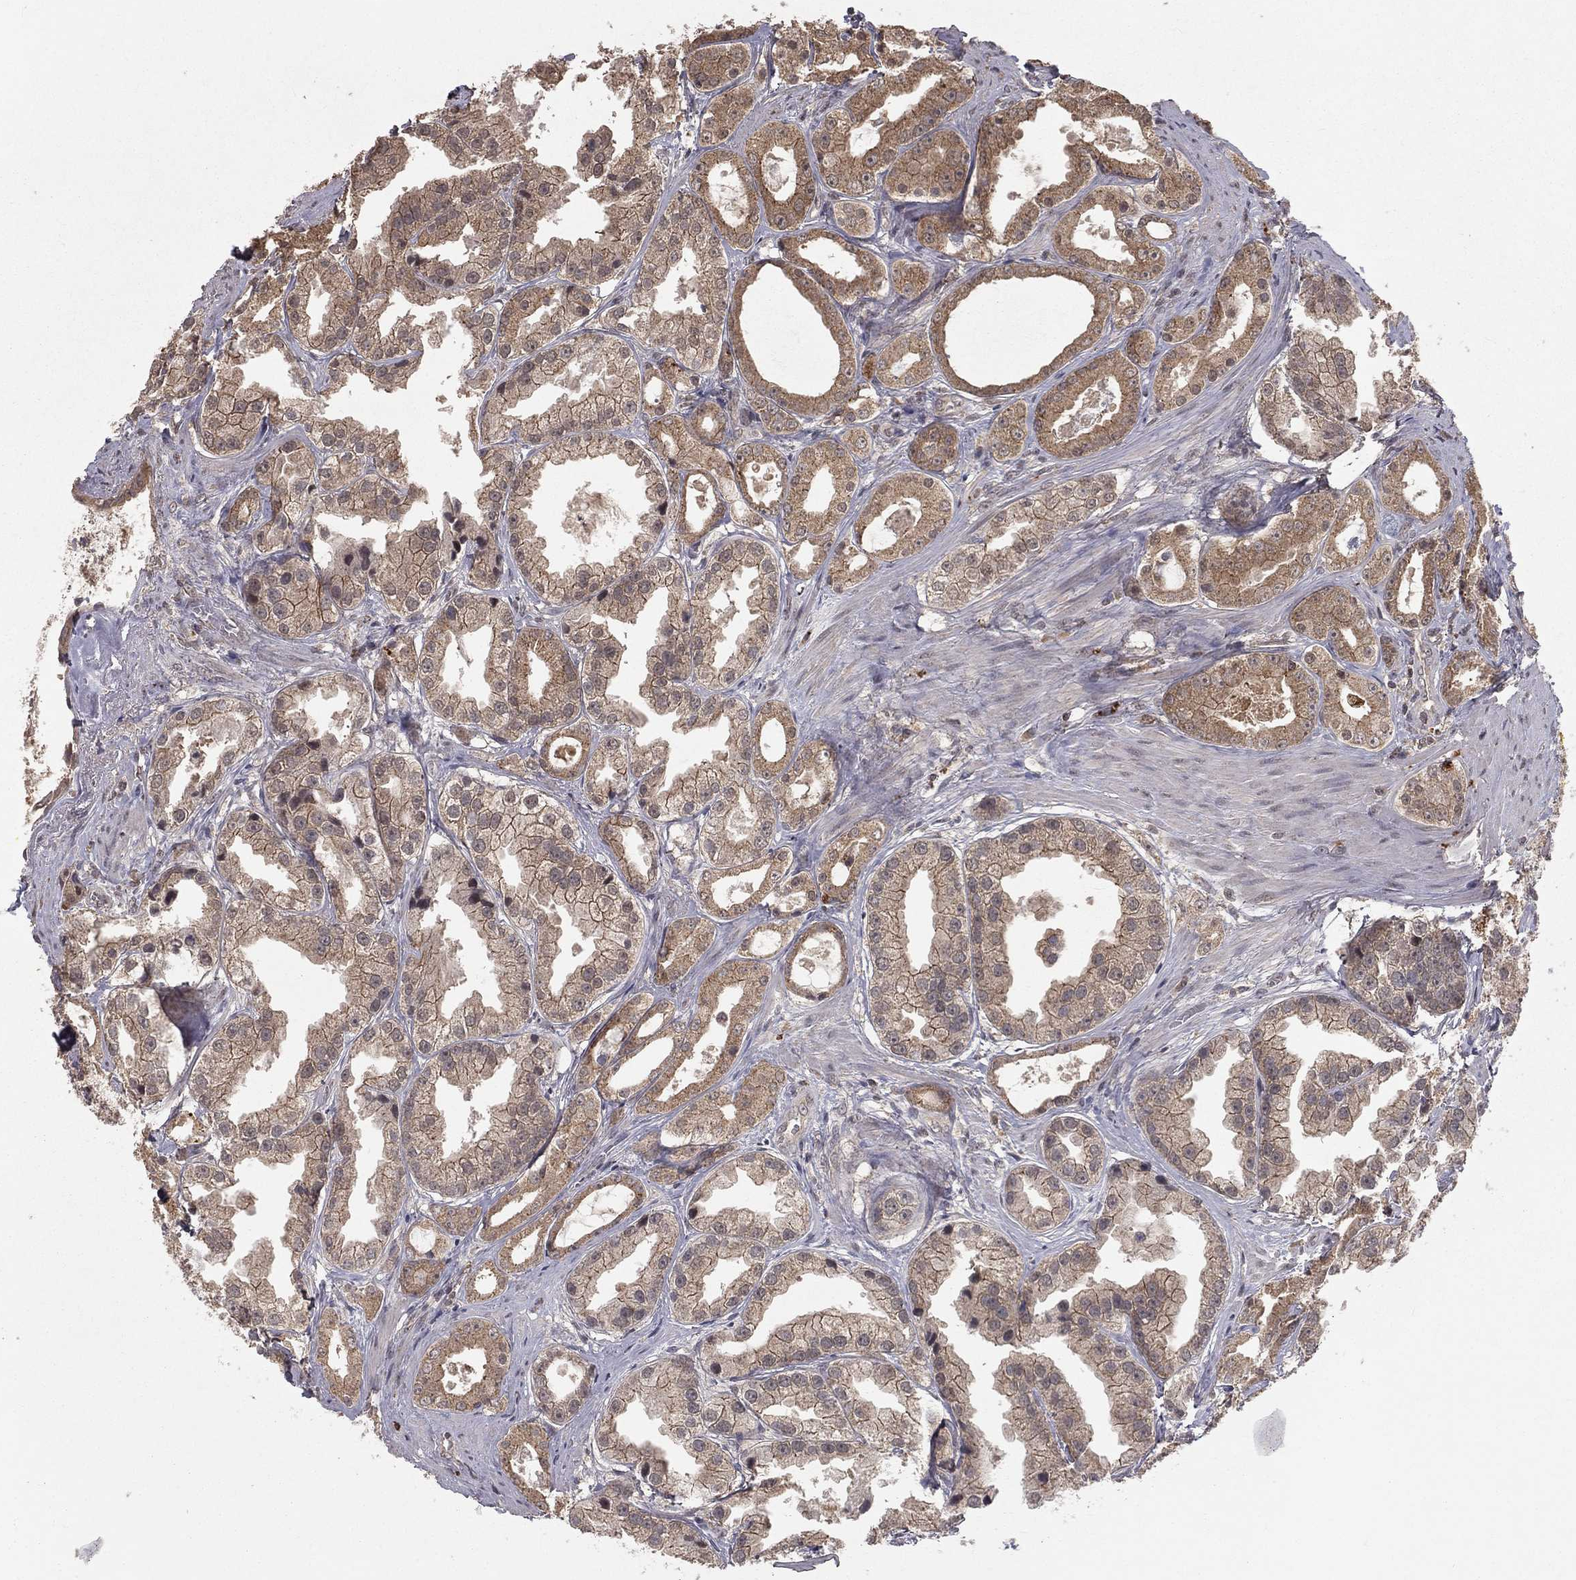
{"staining": {"intensity": "weak", "quantity": ">75%", "location": "cytoplasmic/membranous"}, "tissue": "prostate cancer", "cell_type": "Tumor cells", "image_type": "cancer", "snomed": [{"axis": "morphology", "description": "Adenocarcinoma, NOS"}, {"axis": "topography", "description": "Prostate"}], "caption": "Protein expression analysis of human prostate cancer (adenocarcinoma) reveals weak cytoplasmic/membranous expression in approximately >75% of tumor cells. (DAB IHC with brightfield microscopy, high magnification).", "gene": "ZDHHC15", "patient": {"sex": "male", "age": 61}}